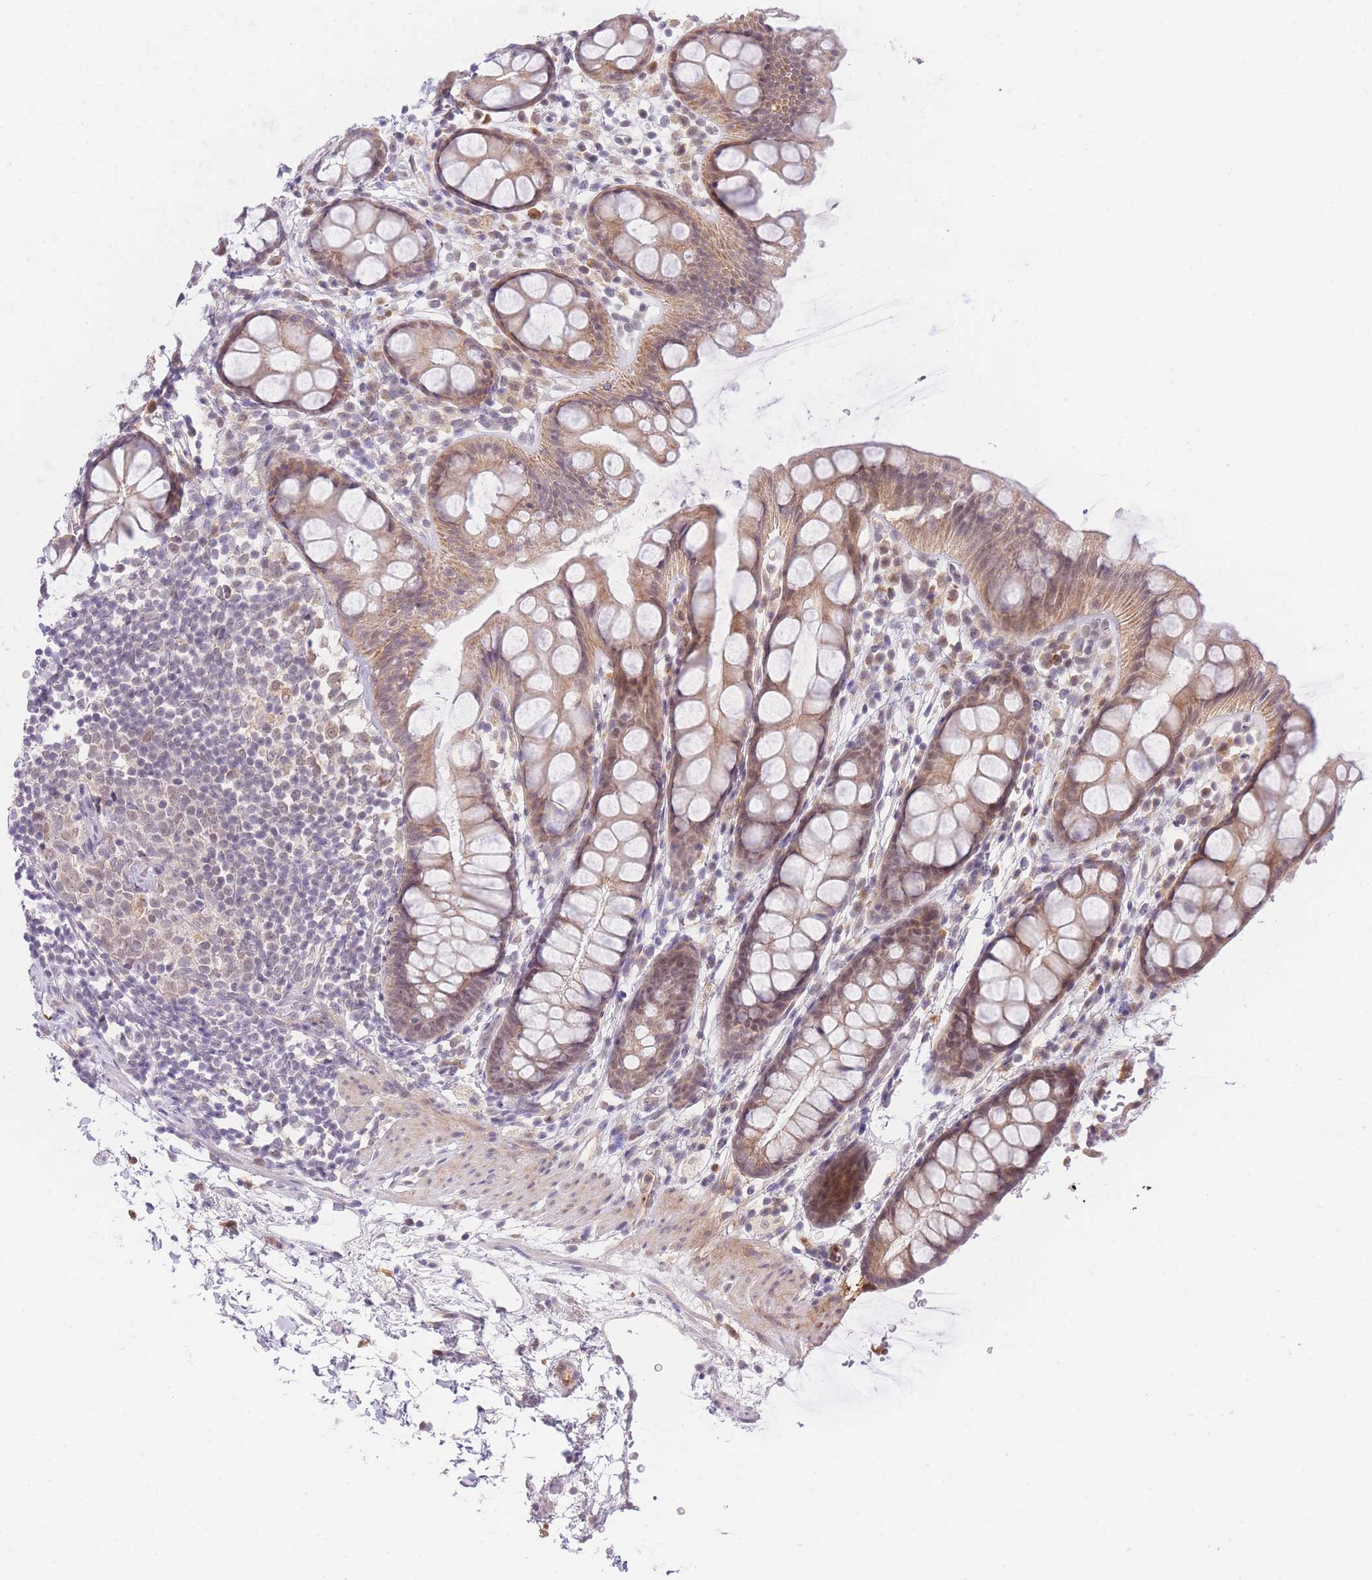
{"staining": {"intensity": "moderate", "quantity": ">75%", "location": "cytoplasmic/membranous,nuclear"}, "tissue": "rectum", "cell_type": "Glandular cells", "image_type": "normal", "snomed": [{"axis": "morphology", "description": "Normal tissue, NOS"}, {"axis": "topography", "description": "Rectum"}], "caption": "Benign rectum was stained to show a protein in brown. There is medium levels of moderate cytoplasmic/membranous,nuclear expression in approximately >75% of glandular cells. (DAB (3,3'-diaminobenzidine) IHC, brown staining for protein, blue staining for nuclei).", "gene": "SLC25A33", "patient": {"sex": "female", "age": 65}}